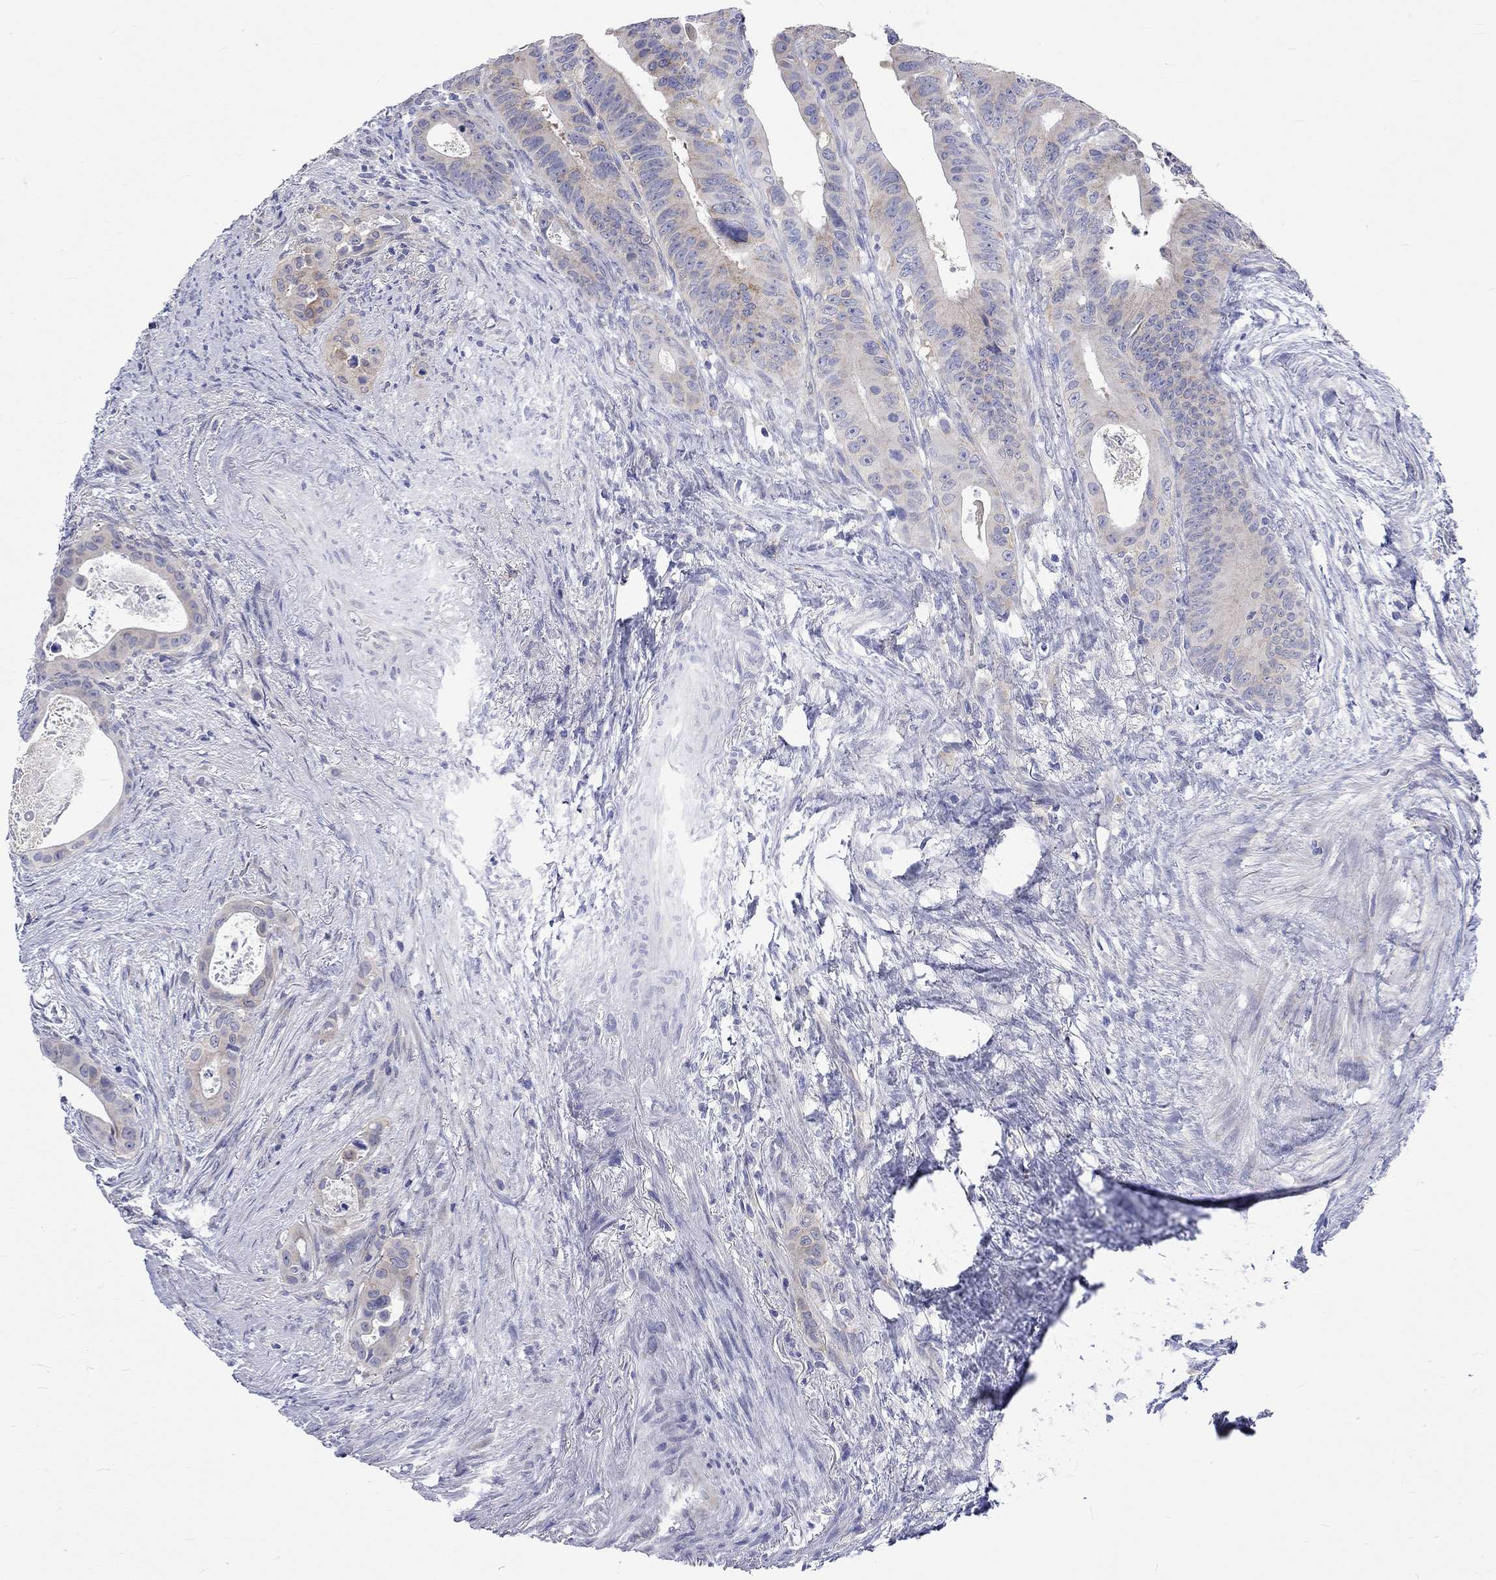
{"staining": {"intensity": "weak", "quantity": "<25%", "location": "cytoplasmic/membranous"}, "tissue": "colorectal cancer", "cell_type": "Tumor cells", "image_type": "cancer", "snomed": [{"axis": "morphology", "description": "Adenocarcinoma, NOS"}, {"axis": "topography", "description": "Rectum"}], "caption": "High magnification brightfield microscopy of colorectal adenocarcinoma stained with DAB (brown) and counterstained with hematoxylin (blue): tumor cells show no significant staining. (Brightfield microscopy of DAB immunohistochemistry at high magnification).", "gene": "CERS1", "patient": {"sex": "male", "age": 64}}